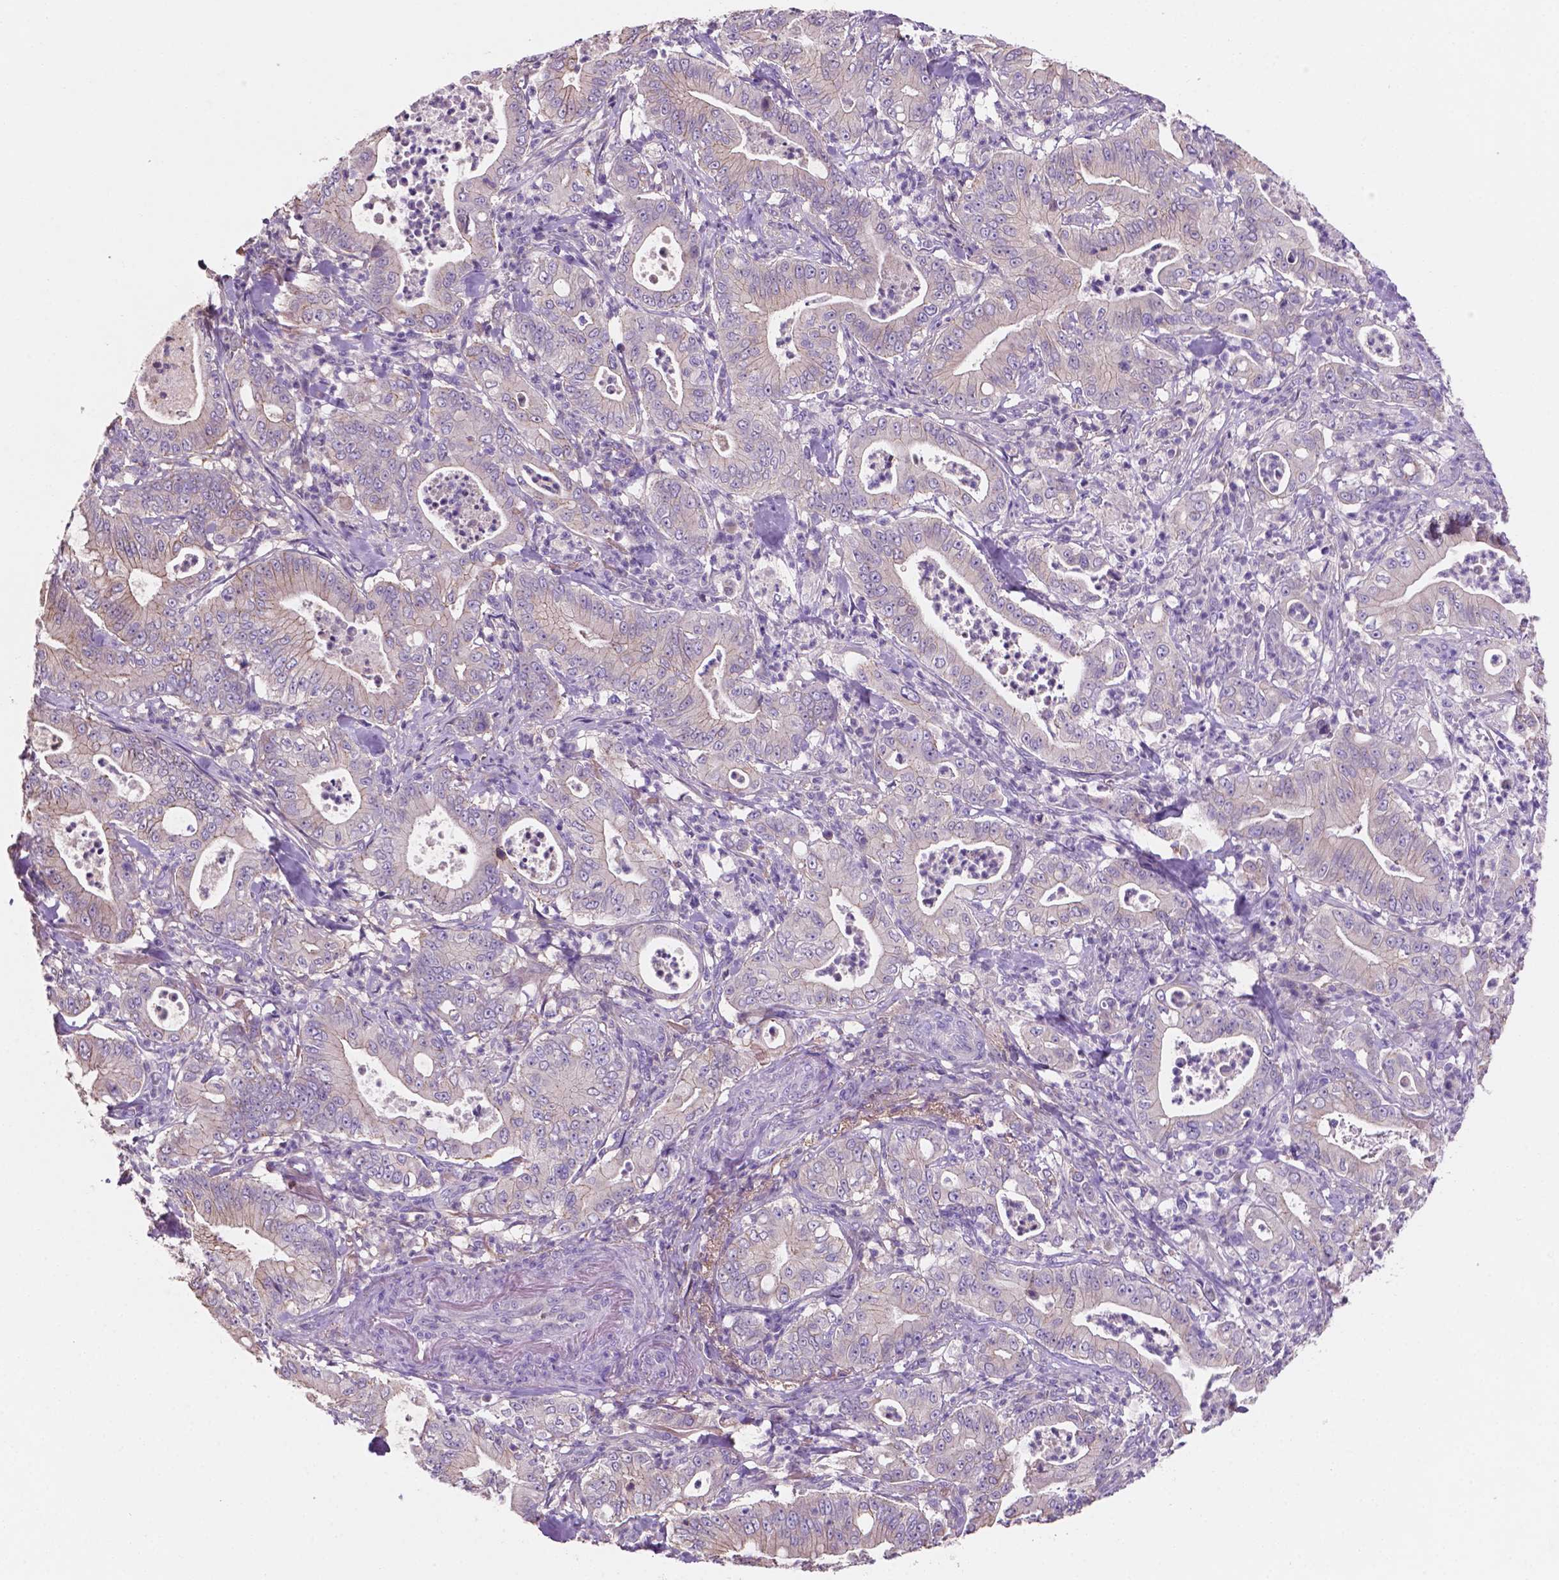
{"staining": {"intensity": "weak", "quantity": "<25%", "location": "cytoplasmic/membranous"}, "tissue": "pancreatic cancer", "cell_type": "Tumor cells", "image_type": "cancer", "snomed": [{"axis": "morphology", "description": "Adenocarcinoma, NOS"}, {"axis": "topography", "description": "Pancreas"}], "caption": "High magnification brightfield microscopy of pancreatic adenocarcinoma stained with DAB (3,3'-diaminobenzidine) (brown) and counterstained with hematoxylin (blue): tumor cells show no significant positivity.", "gene": "MKRN2OS", "patient": {"sex": "male", "age": 71}}